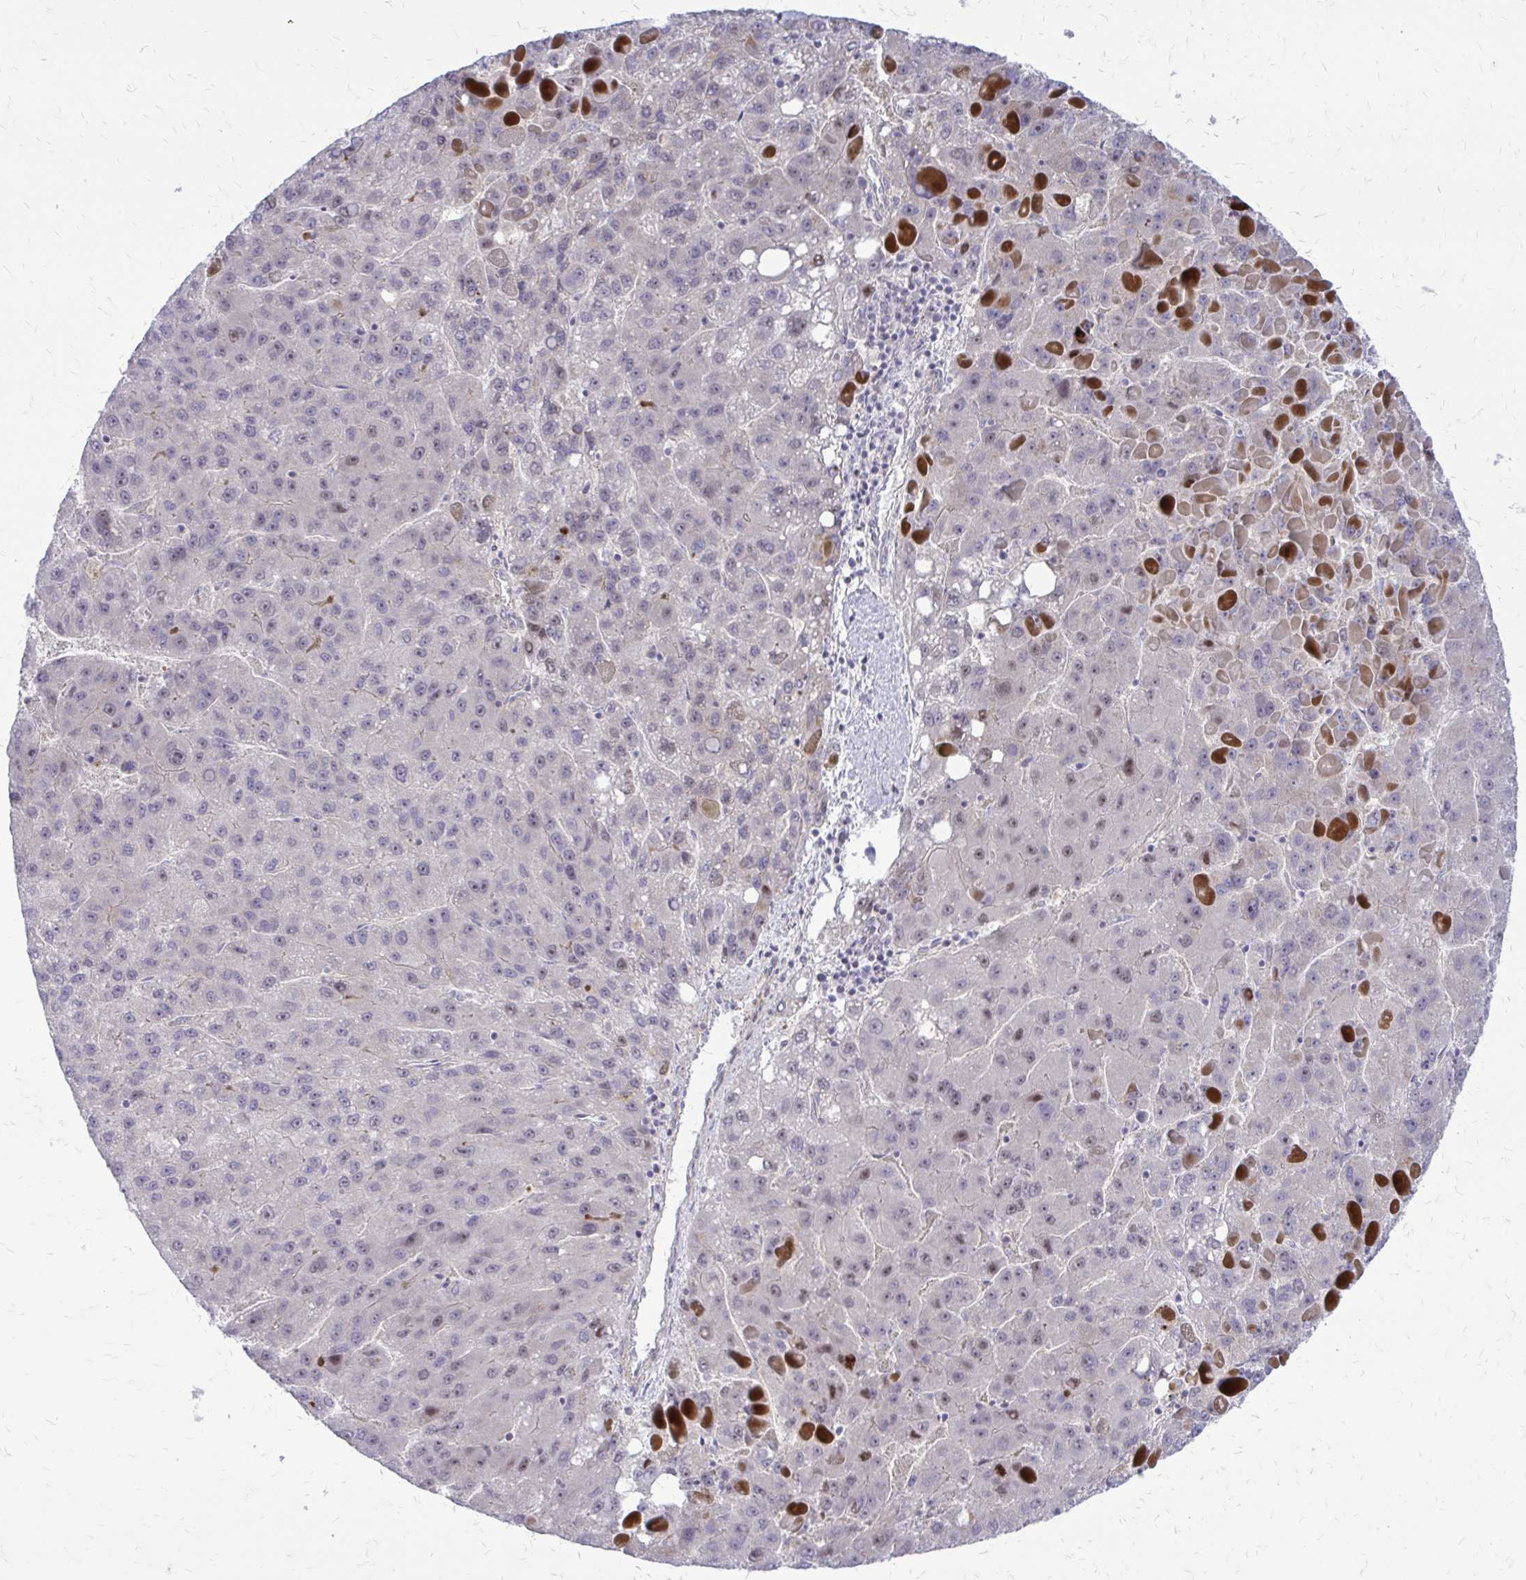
{"staining": {"intensity": "negative", "quantity": "none", "location": "none"}, "tissue": "liver cancer", "cell_type": "Tumor cells", "image_type": "cancer", "snomed": [{"axis": "morphology", "description": "Carcinoma, Hepatocellular, NOS"}, {"axis": "topography", "description": "Liver"}], "caption": "DAB (3,3'-diaminobenzidine) immunohistochemical staining of human hepatocellular carcinoma (liver) exhibits no significant positivity in tumor cells. (DAB (3,3'-diaminobenzidine) immunohistochemistry (IHC) visualized using brightfield microscopy, high magnification).", "gene": "PPDPFL", "patient": {"sex": "female", "age": 82}}